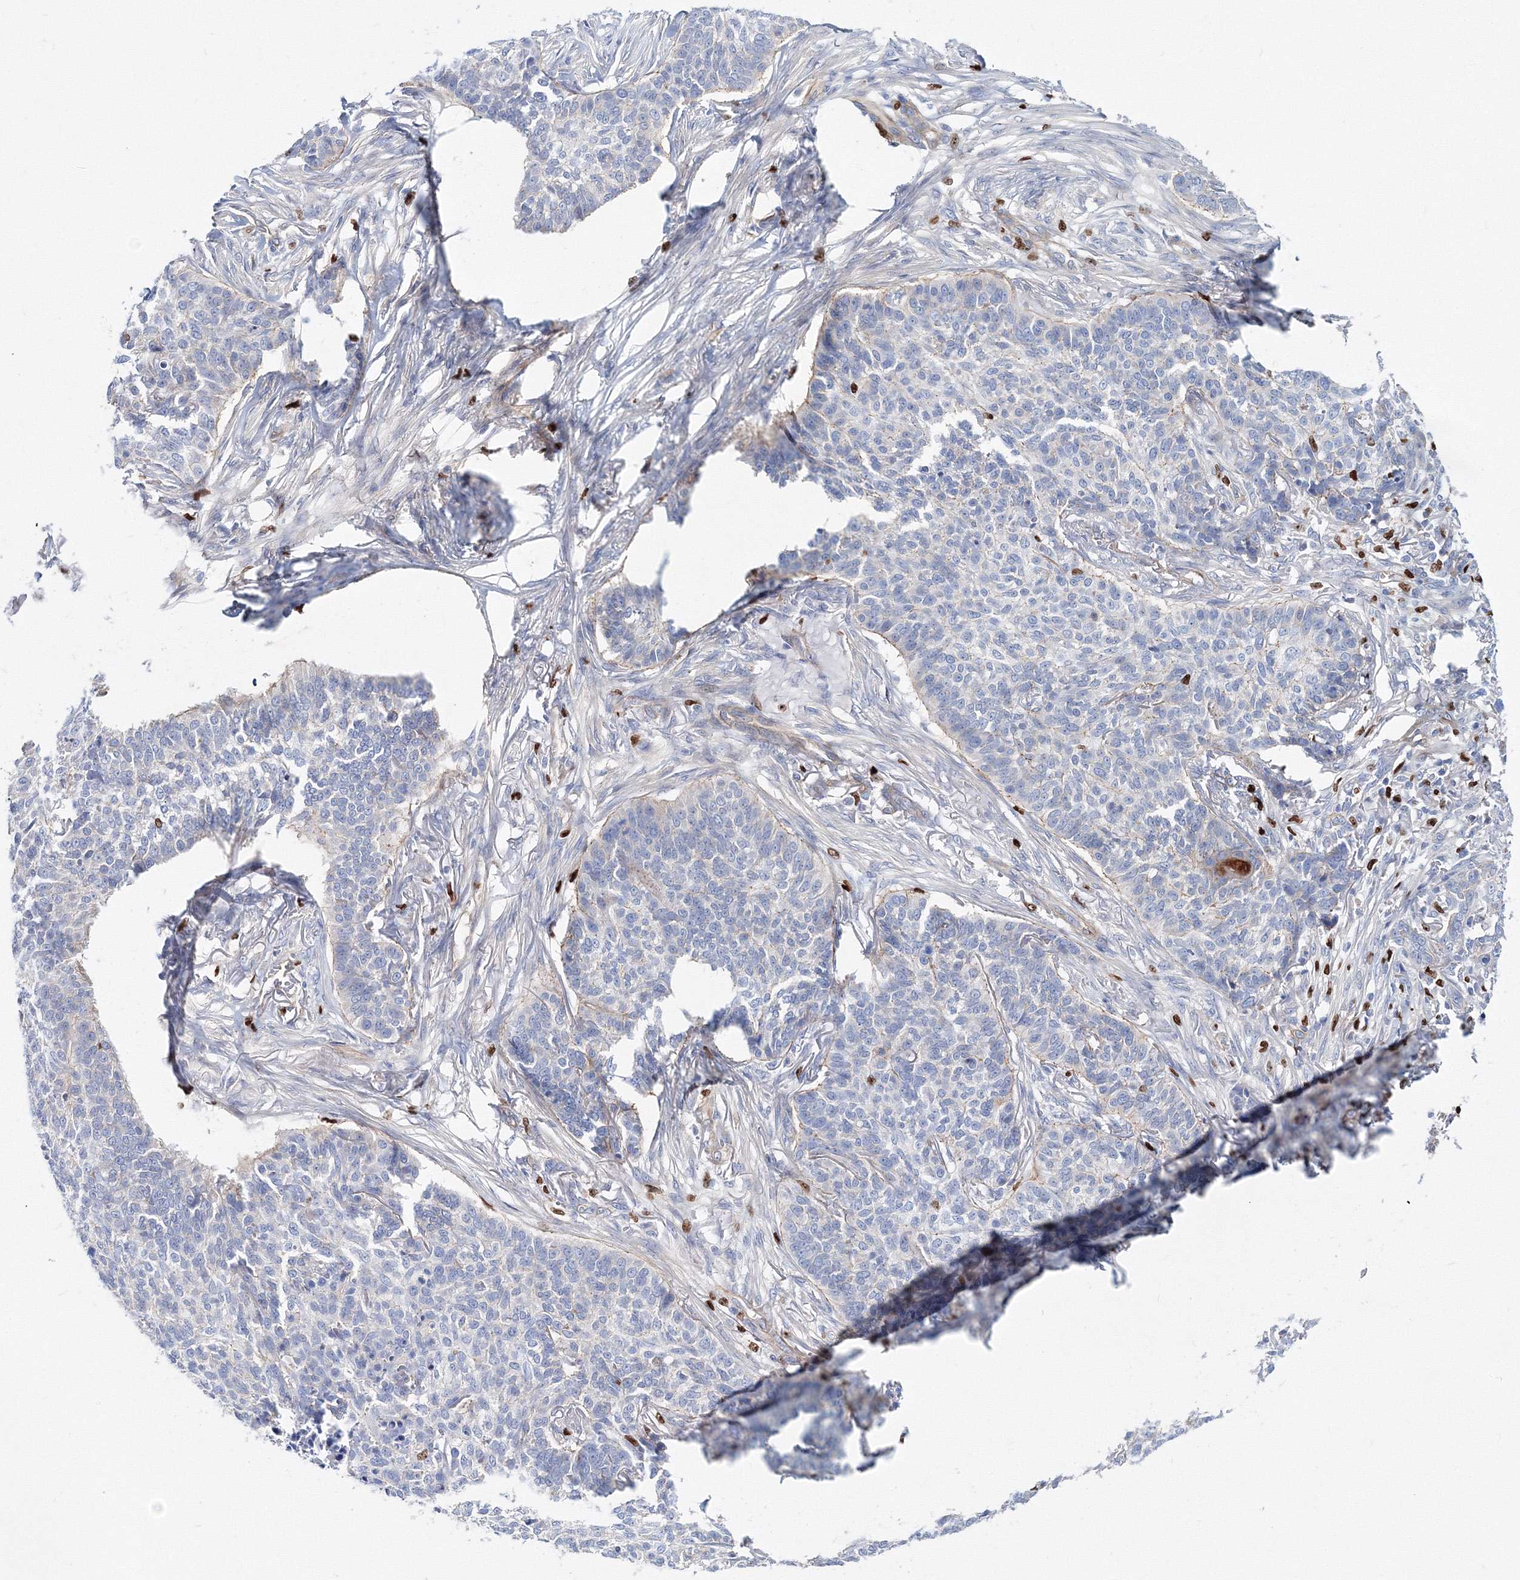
{"staining": {"intensity": "negative", "quantity": "none", "location": "none"}, "tissue": "skin cancer", "cell_type": "Tumor cells", "image_type": "cancer", "snomed": [{"axis": "morphology", "description": "Basal cell carcinoma"}, {"axis": "topography", "description": "Skin"}], "caption": "Immunohistochemistry photomicrograph of neoplastic tissue: skin cancer (basal cell carcinoma) stained with DAB (3,3'-diaminobenzidine) shows no significant protein positivity in tumor cells.", "gene": "C11orf52", "patient": {"sex": "male", "age": 85}}